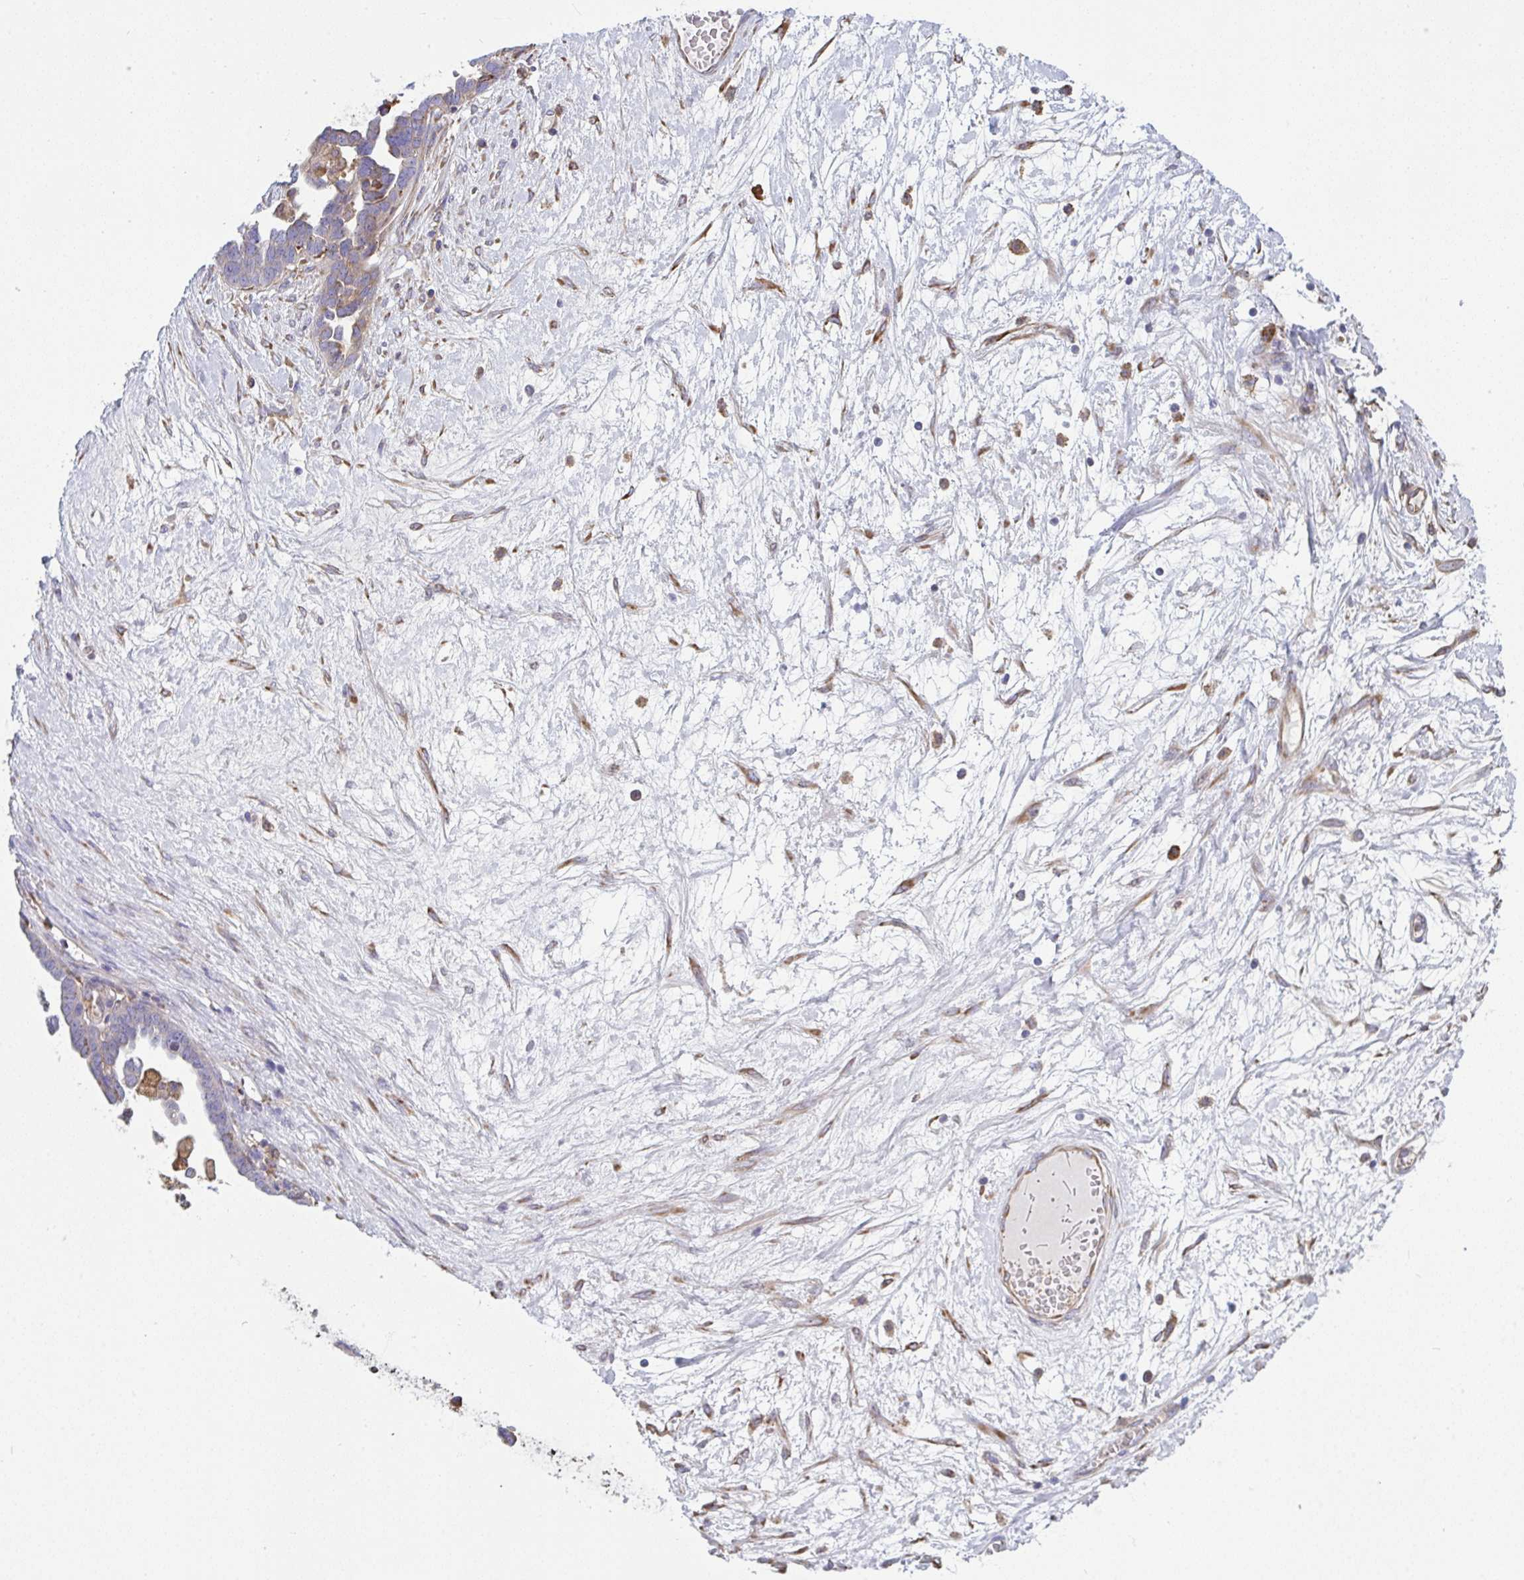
{"staining": {"intensity": "weak", "quantity": "<25%", "location": "cytoplasmic/membranous"}, "tissue": "ovarian cancer", "cell_type": "Tumor cells", "image_type": "cancer", "snomed": [{"axis": "morphology", "description": "Cystadenocarcinoma, serous, NOS"}, {"axis": "topography", "description": "Ovary"}], "caption": "Immunohistochemistry image of neoplastic tissue: ovarian cancer stained with DAB displays no significant protein positivity in tumor cells.", "gene": "MYMK", "patient": {"sex": "female", "age": 54}}